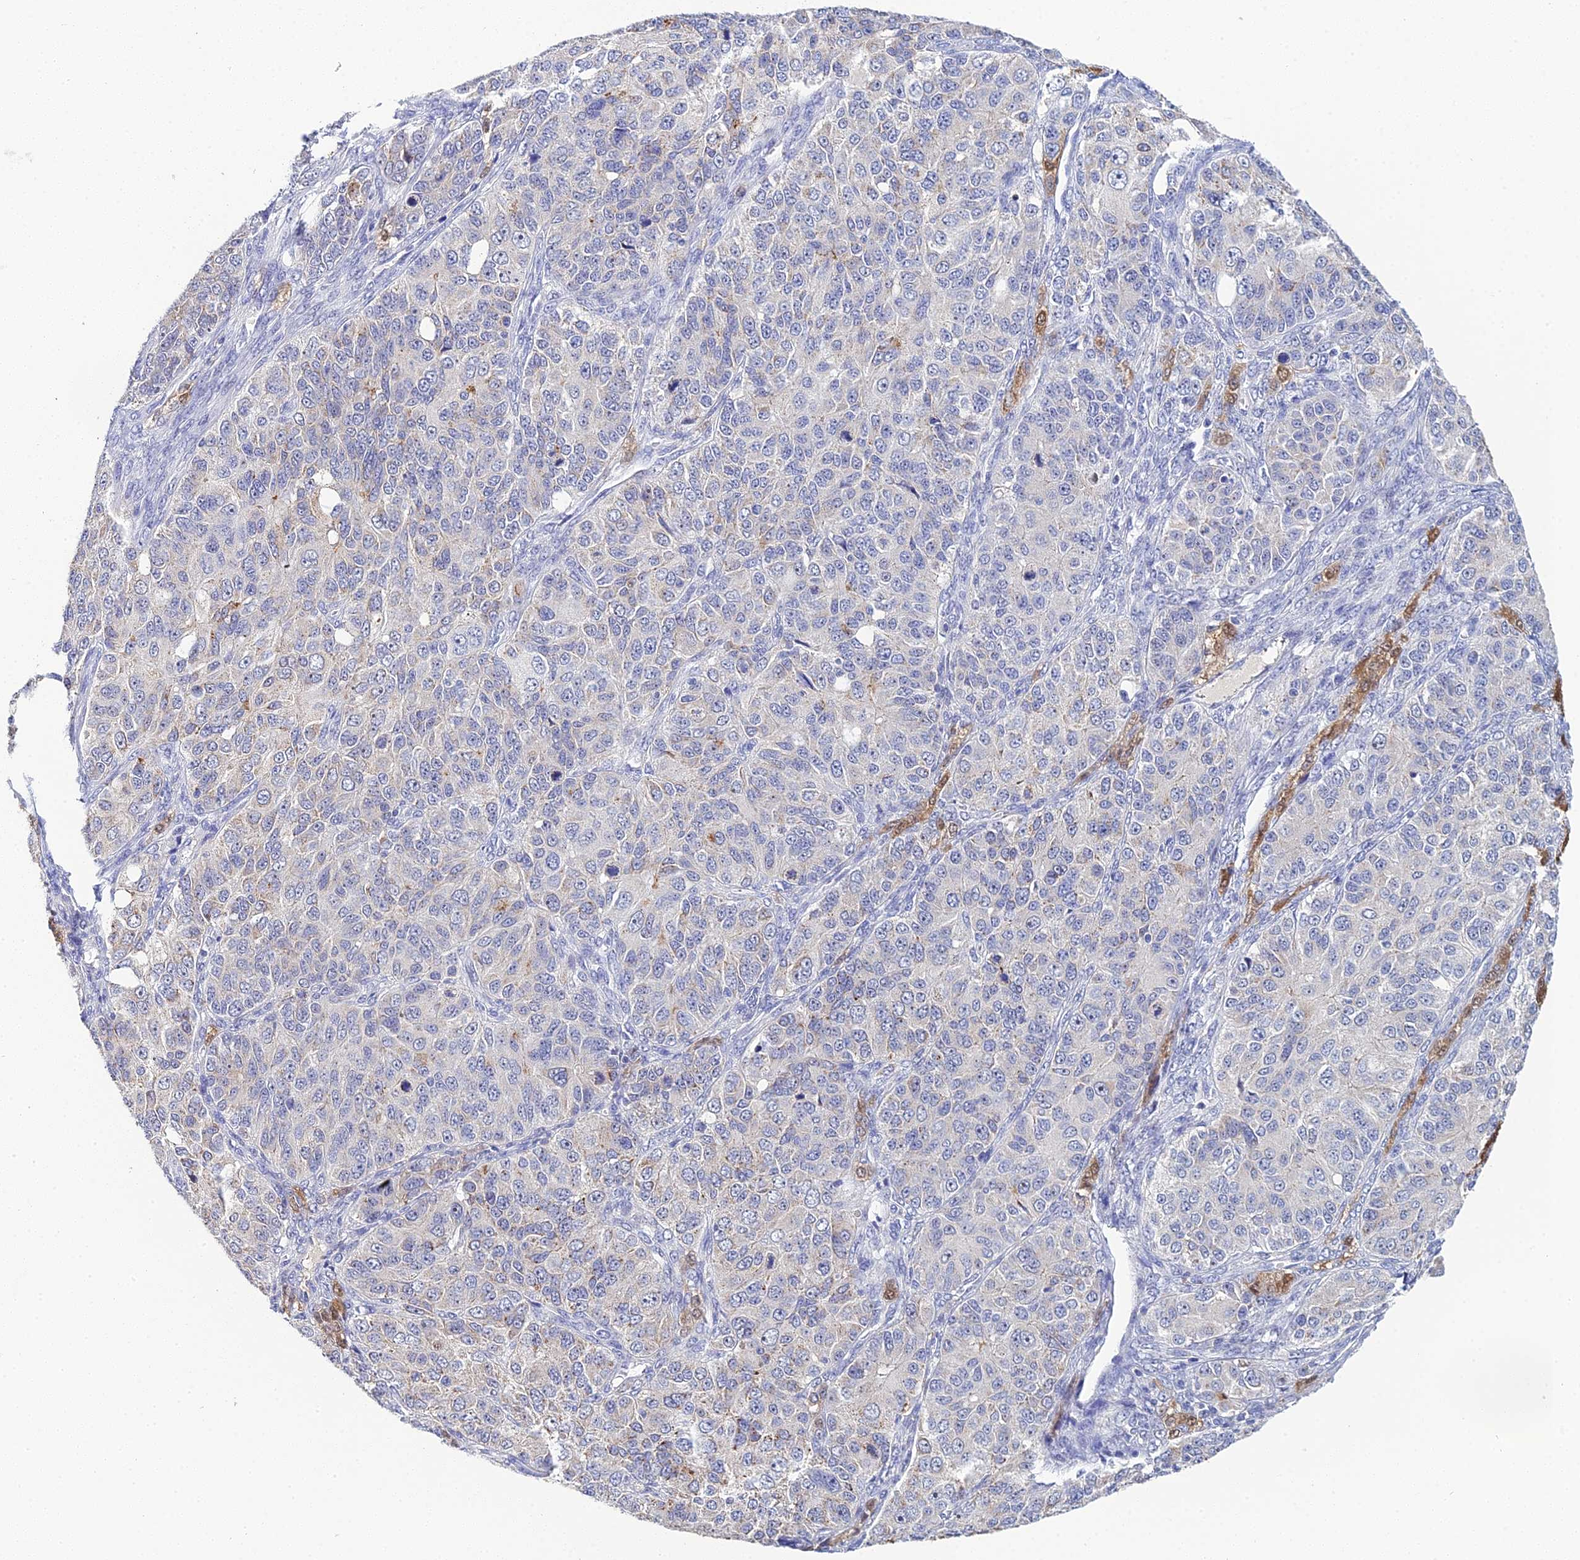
{"staining": {"intensity": "weak", "quantity": "<25%", "location": "cytoplasmic/membranous"}, "tissue": "ovarian cancer", "cell_type": "Tumor cells", "image_type": "cancer", "snomed": [{"axis": "morphology", "description": "Carcinoma, endometroid"}, {"axis": "topography", "description": "Ovary"}], "caption": "This is an IHC image of human ovarian cancer. There is no staining in tumor cells.", "gene": "PLPP4", "patient": {"sex": "female", "age": 51}}